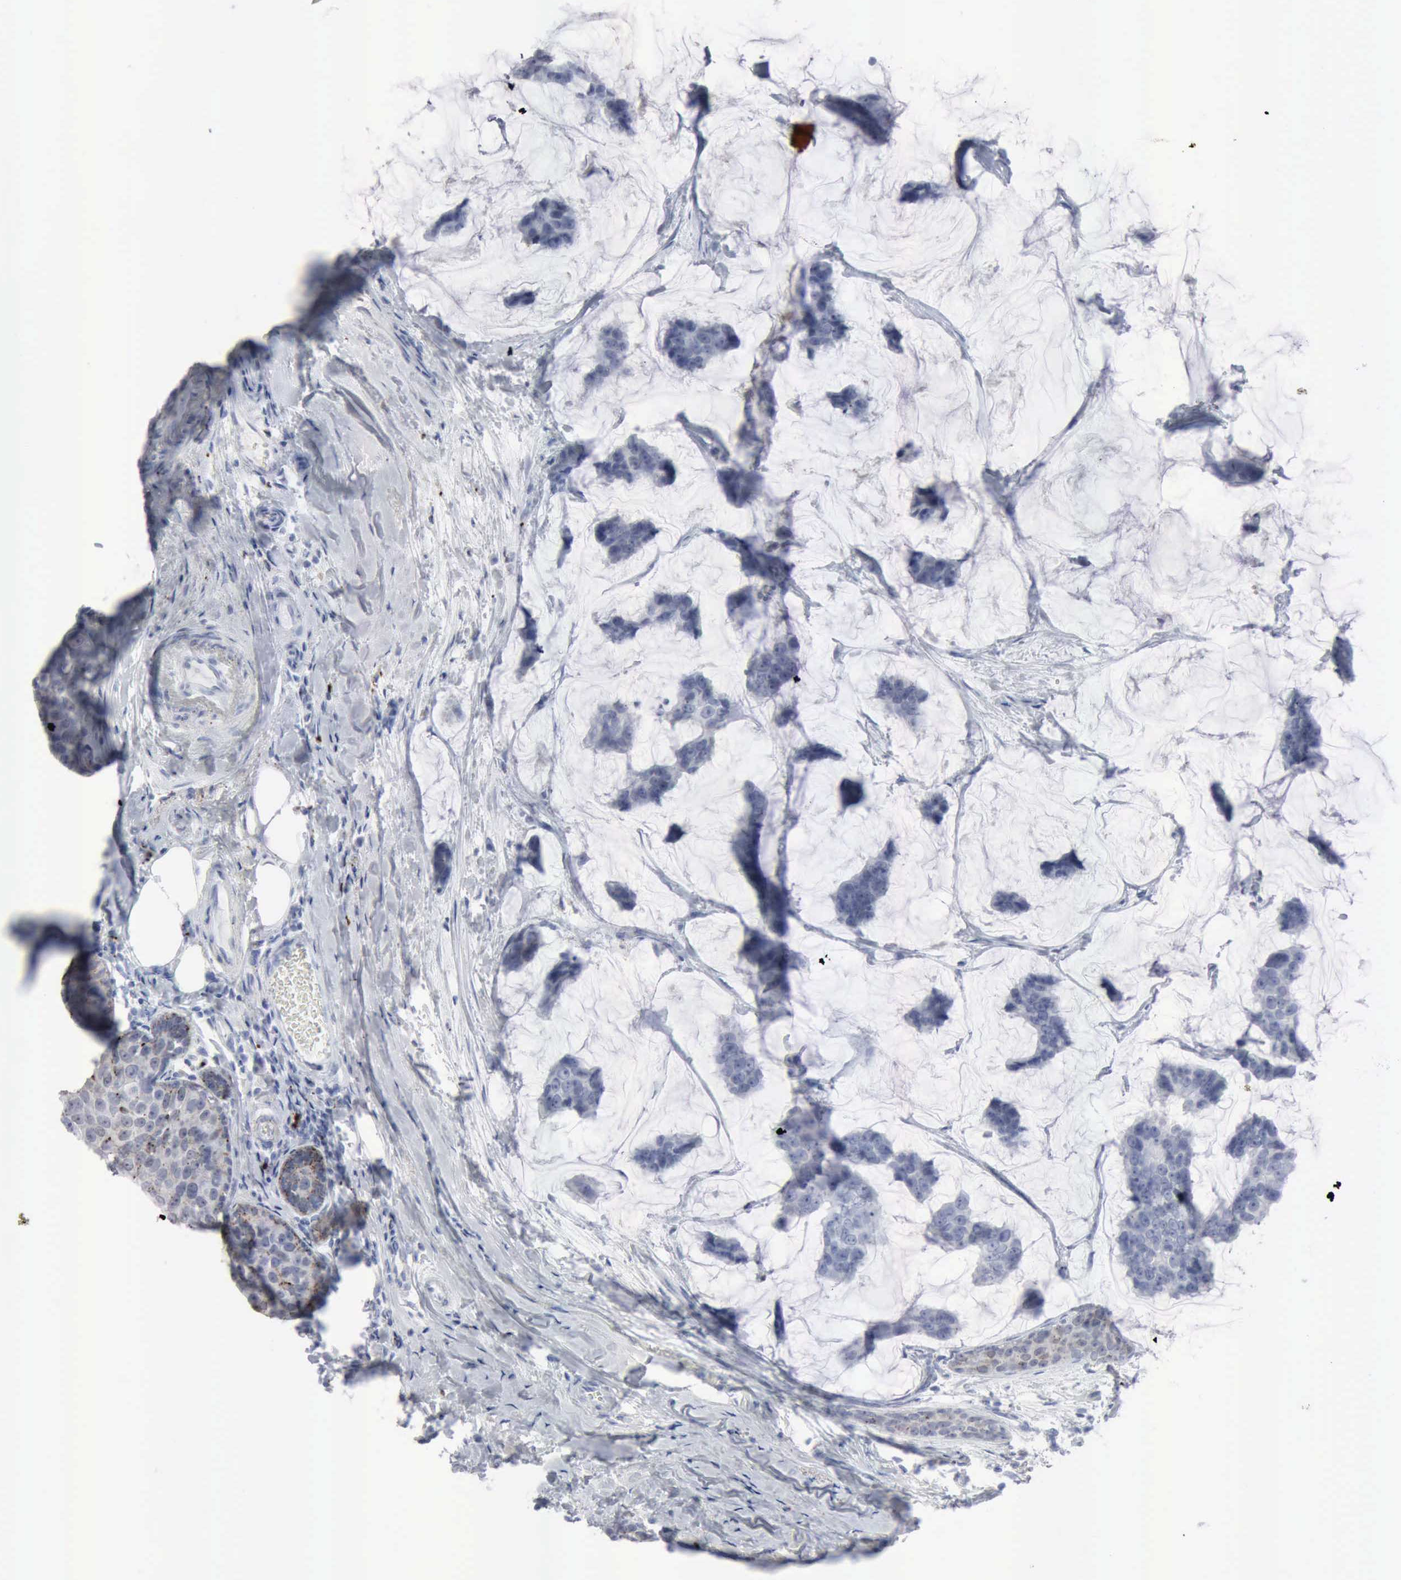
{"staining": {"intensity": "weak", "quantity": "<25%", "location": "cytoplasmic/membranous"}, "tissue": "breast cancer", "cell_type": "Tumor cells", "image_type": "cancer", "snomed": [{"axis": "morphology", "description": "Normal tissue, NOS"}, {"axis": "morphology", "description": "Duct carcinoma"}, {"axis": "topography", "description": "Breast"}], "caption": "A histopathology image of human infiltrating ductal carcinoma (breast) is negative for staining in tumor cells.", "gene": "GLA", "patient": {"sex": "female", "age": 50}}